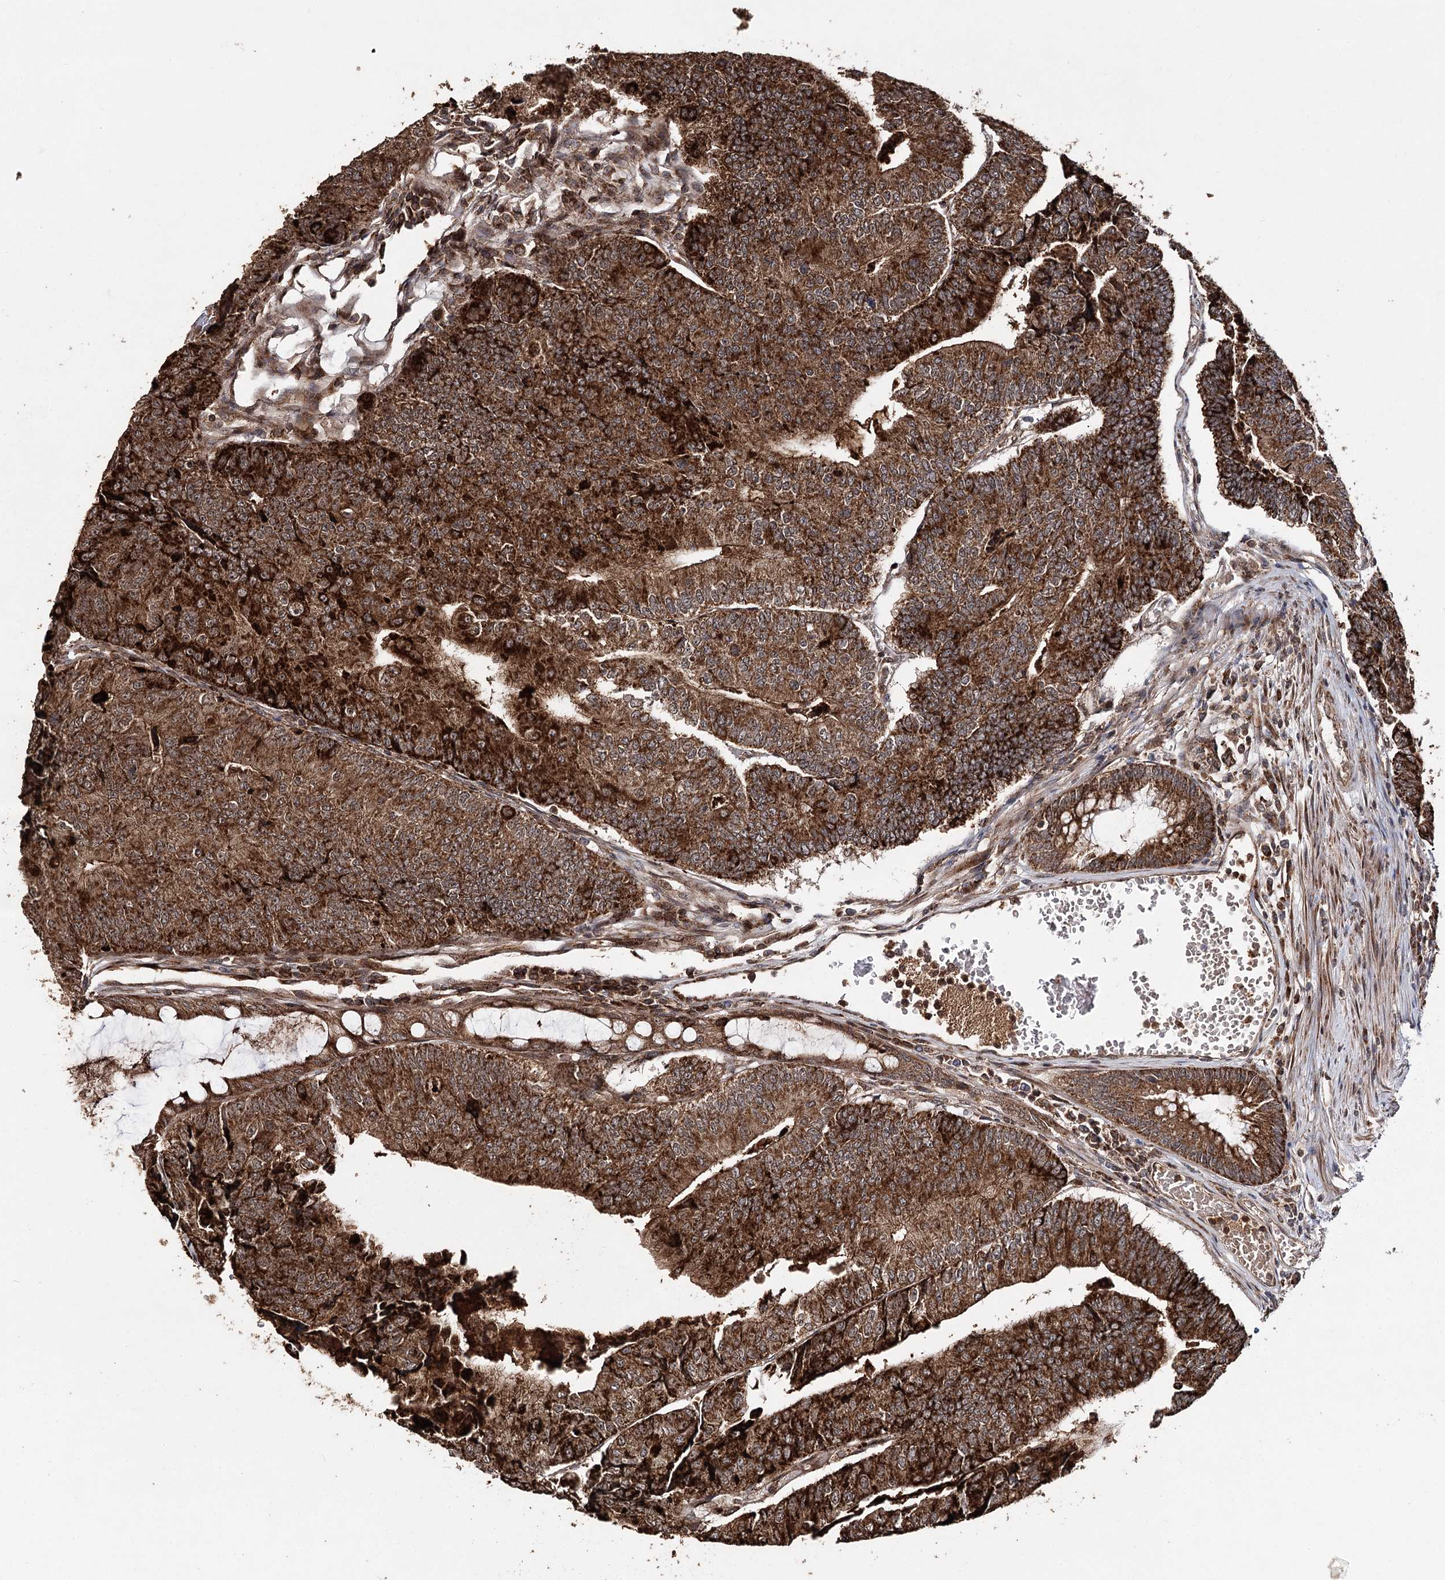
{"staining": {"intensity": "strong", "quantity": ">75%", "location": "cytoplasmic/membranous"}, "tissue": "colorectal cancer", "cell_type": "Tumor cells", "image_type": "cancer", "snomed": [{"axis": "morphology", "description": "Adenocarcinoma, NOS"}, {"axis": "topography", "description": "Colon"}], "caption": "There is high levels of strong cytoplasmic/membranous staining in tumor cells of adenocarcinoma (colorectal), as demonstrated by immunohistochemical staining (brown color).", "gene": "ZNRF3", "patient": {"sex": "female", "age": 67}}